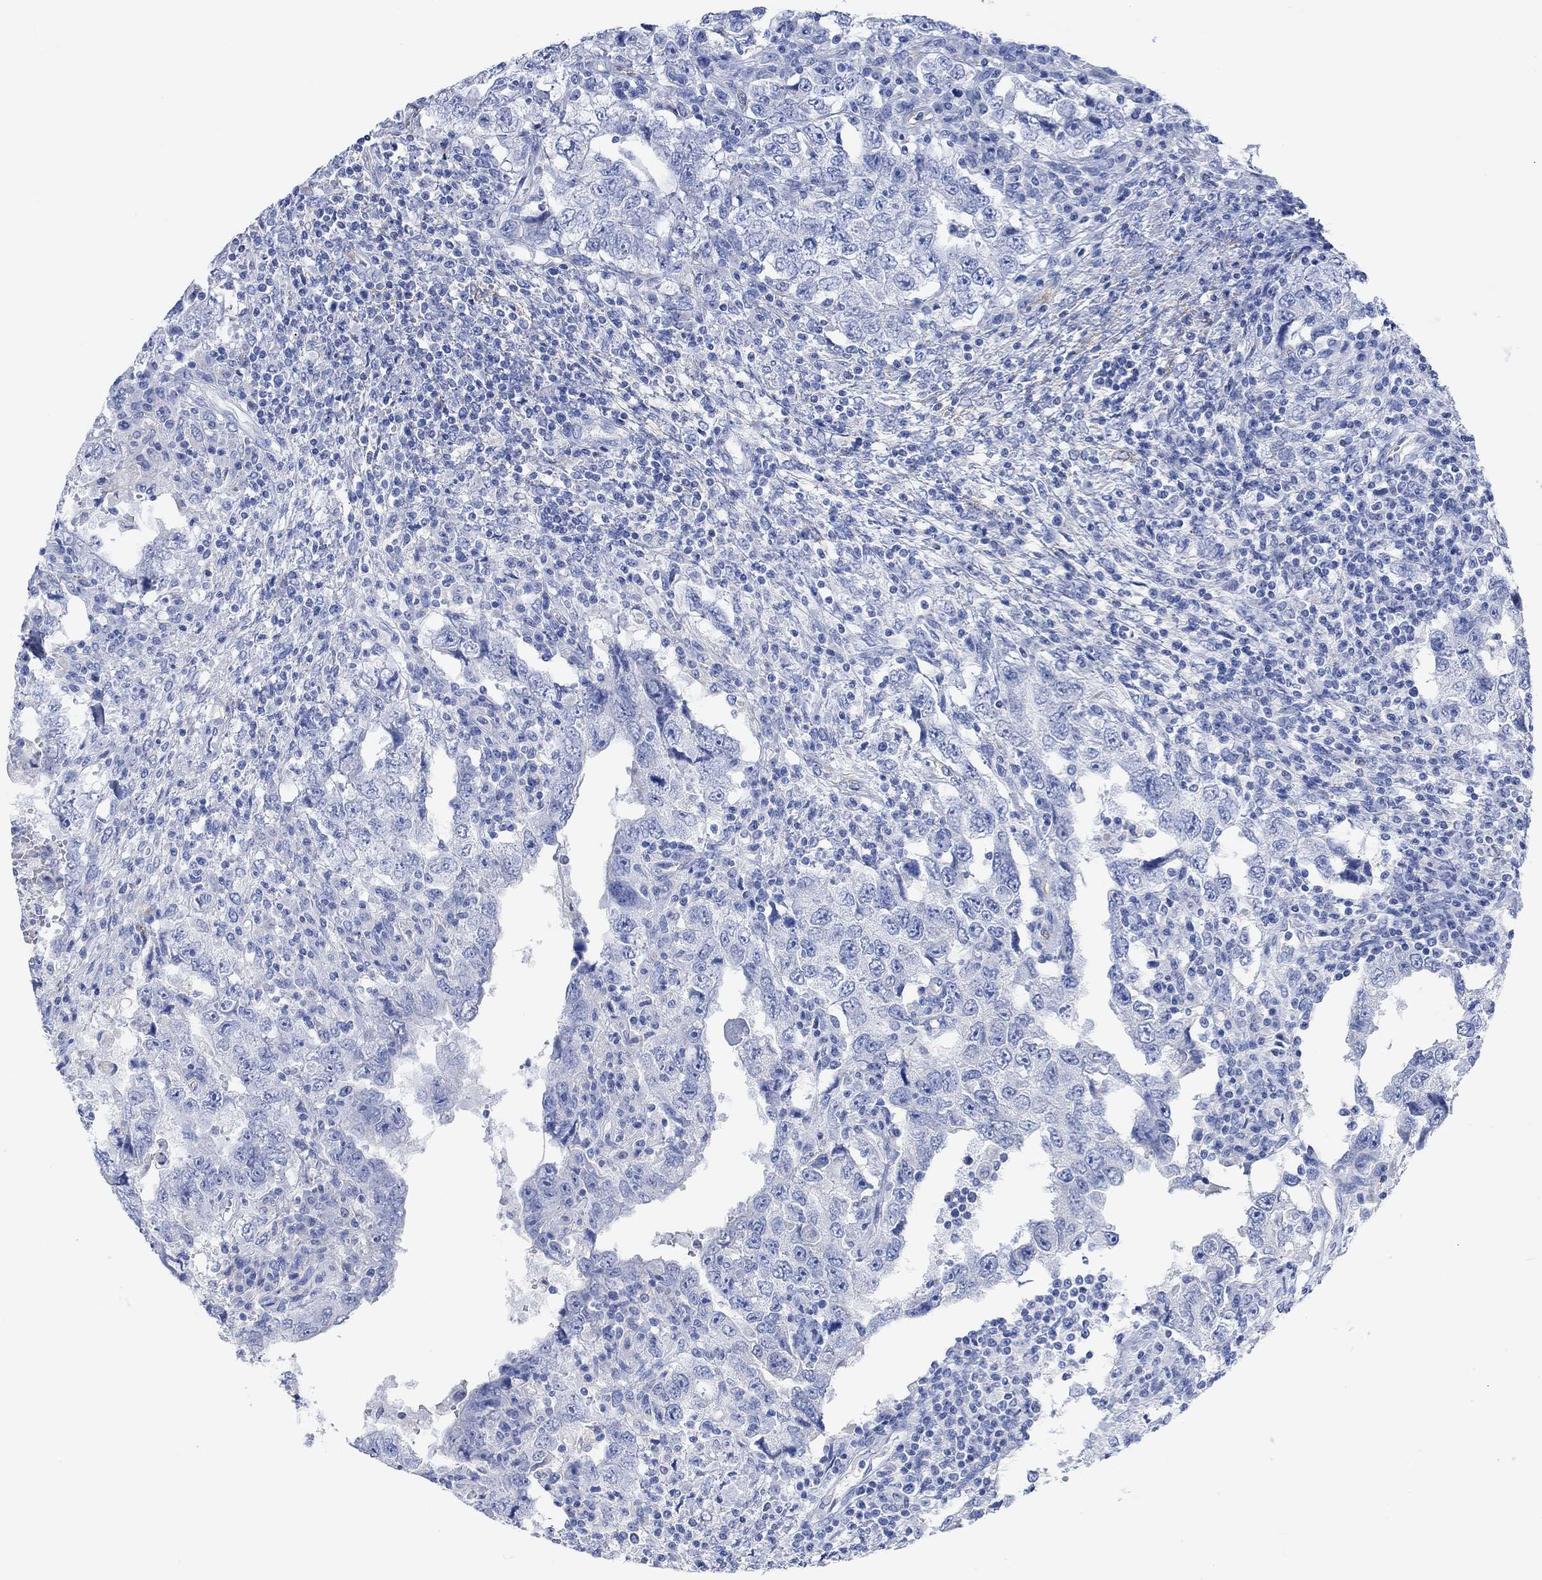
{"staining": {"intensity": "negative", "quantity": "none", "location": "none"}, "tissue": "testis cancer", "cell_type": "Tumor cells", "image_type": "cancer", "snomed": [{"axis": "morphology", "description": "Carcinoma, Embryonal, NOS"}, {"axis": "topography", "description": "Testis"}], "caption": "Immunohistochemistry (IHC) of testis cancer demonstrates no positivity in tumor cells.", "gene": "VAT1L", "patient": {"sex": "male", "age": 26}}